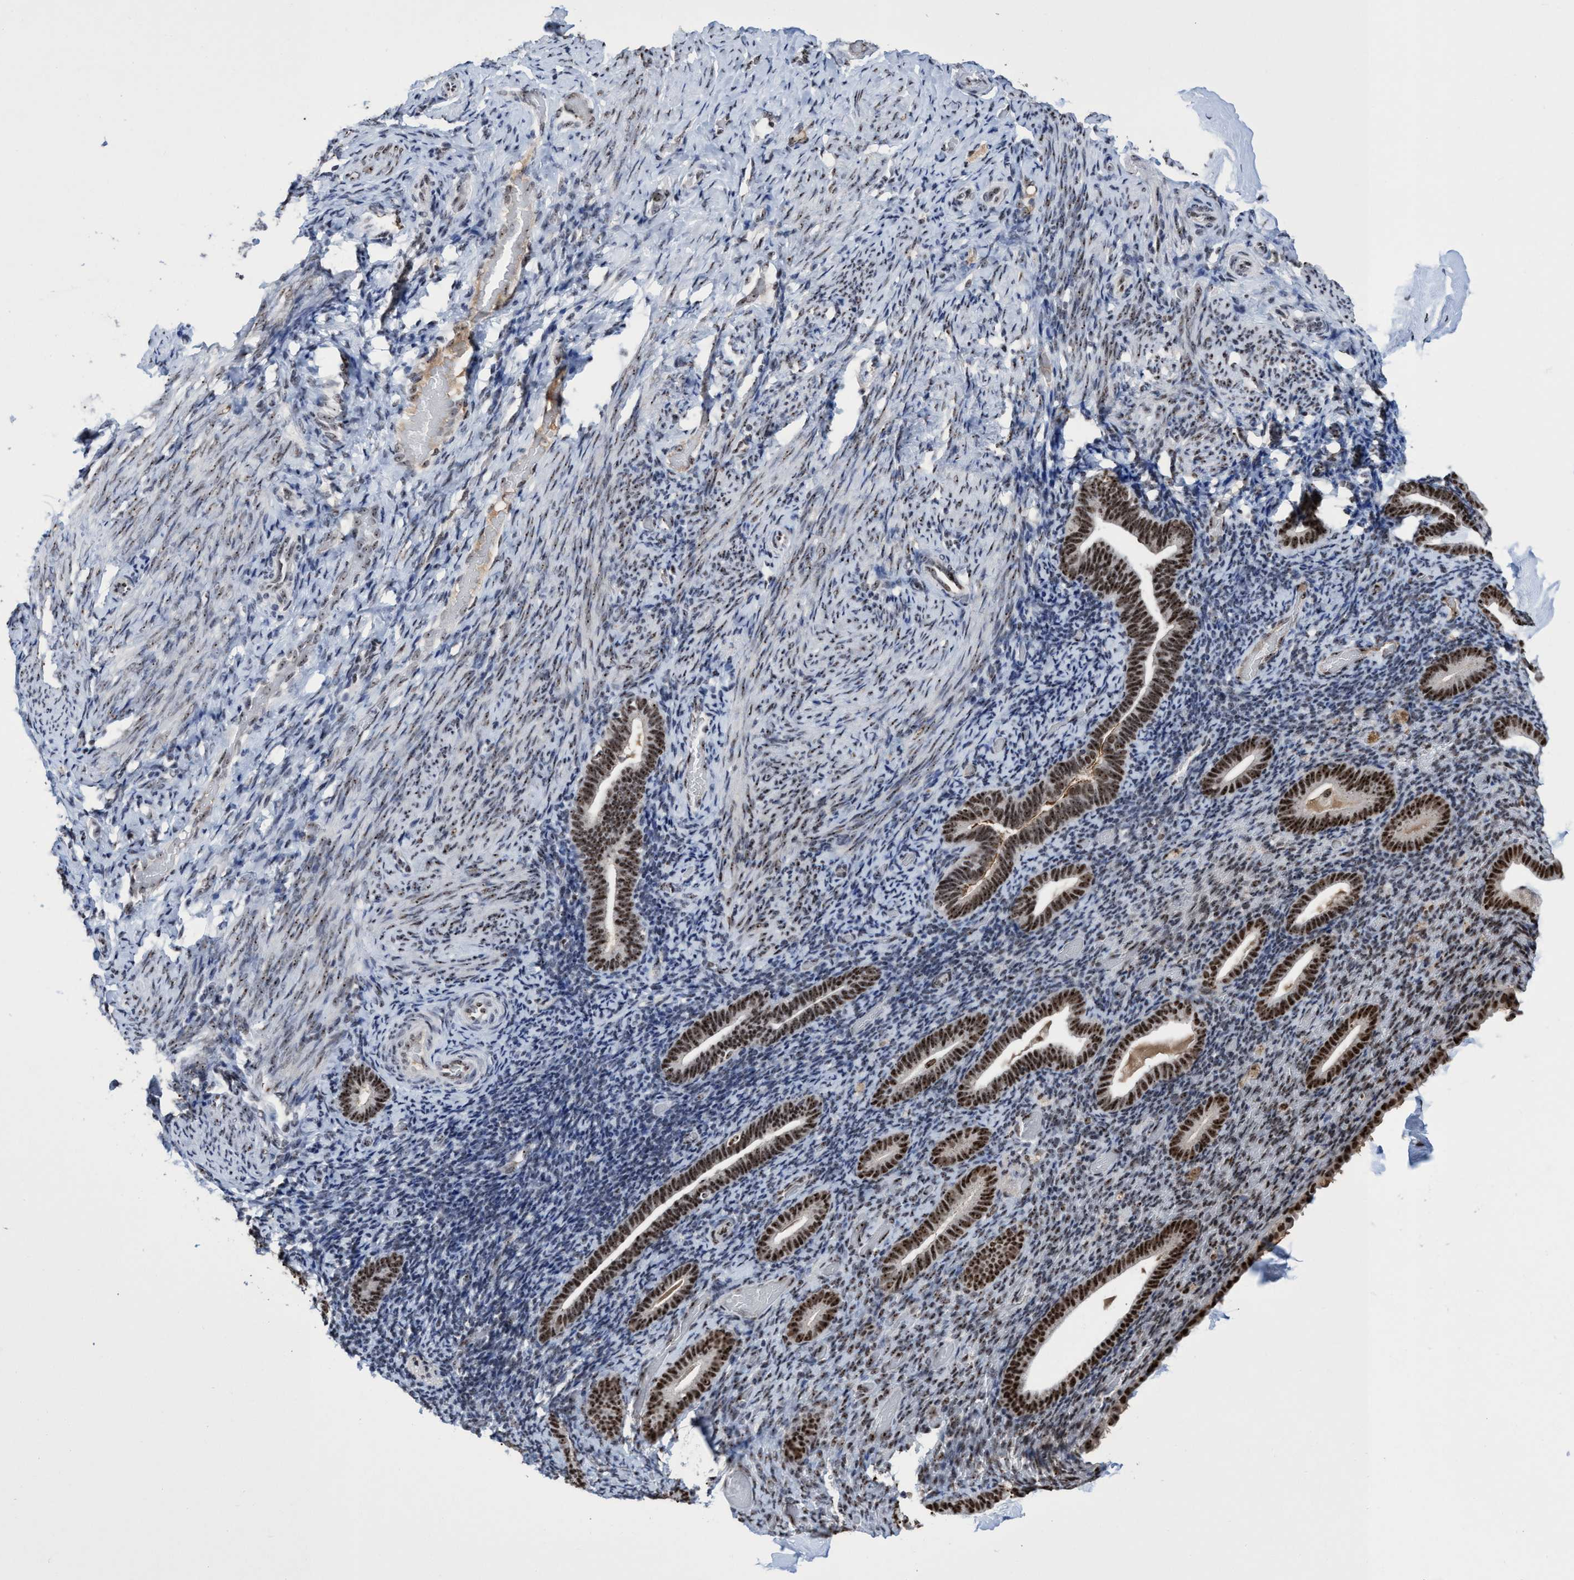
{"staining": {"intensity": "moderate", "quantity": ">75%", "location": "nuclear"}, "tissue": "endometrium", "cell_type": "Cells in endometrial stroma", "image_type": "normal", "snomed": [{"axis": "morphology", "description": "Normal tissue, NOS"}, {"axis": "topography", "description": "Endometrium"}], "caption": "Cells in endometrial stroma reveal moderate nuclear expression in approximately >75% of cells in normal endometrium.", "gene": "EFCAB10", "patient": {"sex": "female", "age": 51}}